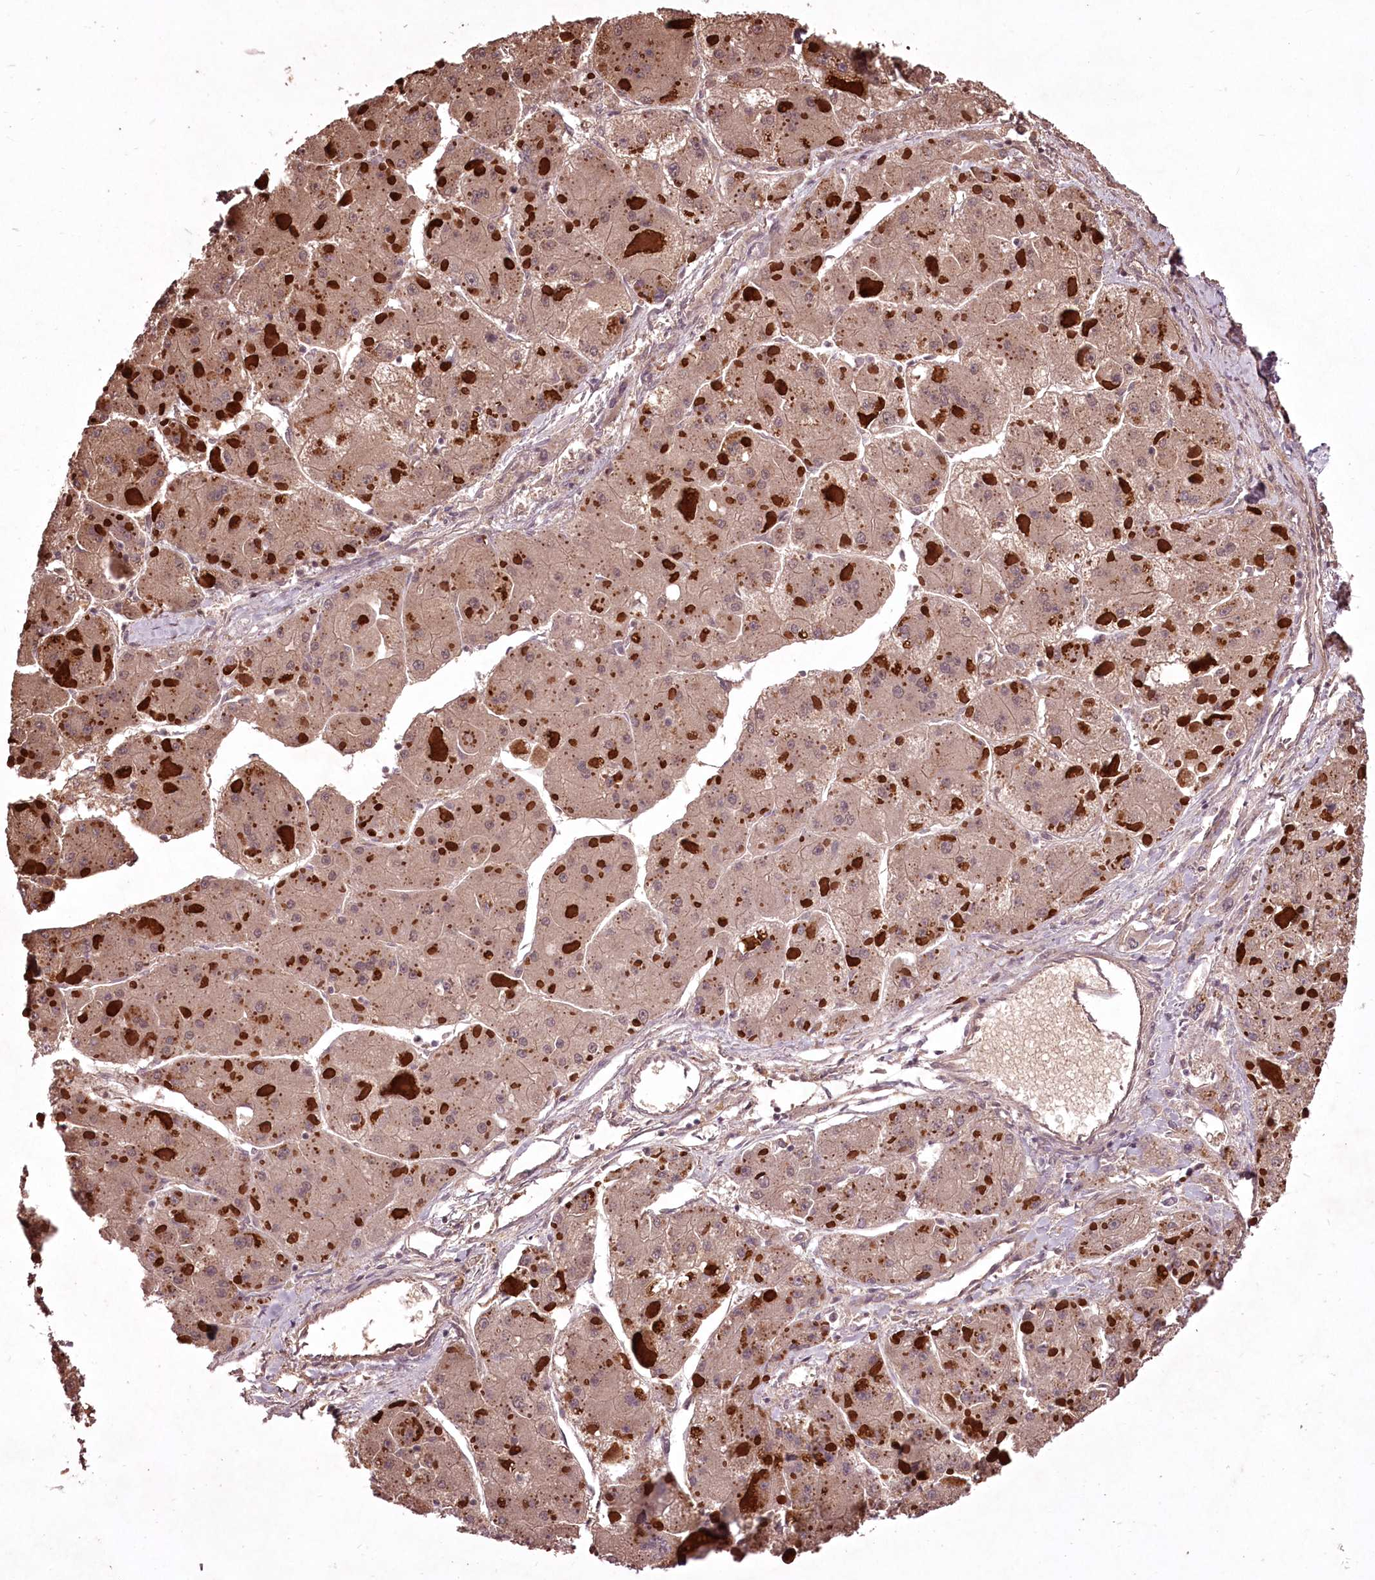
{"staining": {"intensity": "weak", "quantity": ">75%", "location": "cytoplasmic/membranous"}, "tissue": "liver cancer", "cell_type": "Tumor cells", "image_type": "cancer", "snomed": [{"axis": "morphology", "description": "Carcinoma, Hepatocellular, NOS"}, {"axis": "topography", "description": "Liver"}], "caption": "High-magnification brightfield microscopy of liver cancer (hepatocellular carcinoma) stained with DAB (3,3'-diaminobenzidine) (brown) and counterstained with hematoxylin (blue). tumor cells exhibit weak cytoplasmic/membranous positivity is identified in approximately>75% of cells.", "gene": "ADRA1D", "patient": {"sex": "female", "age": 73}}